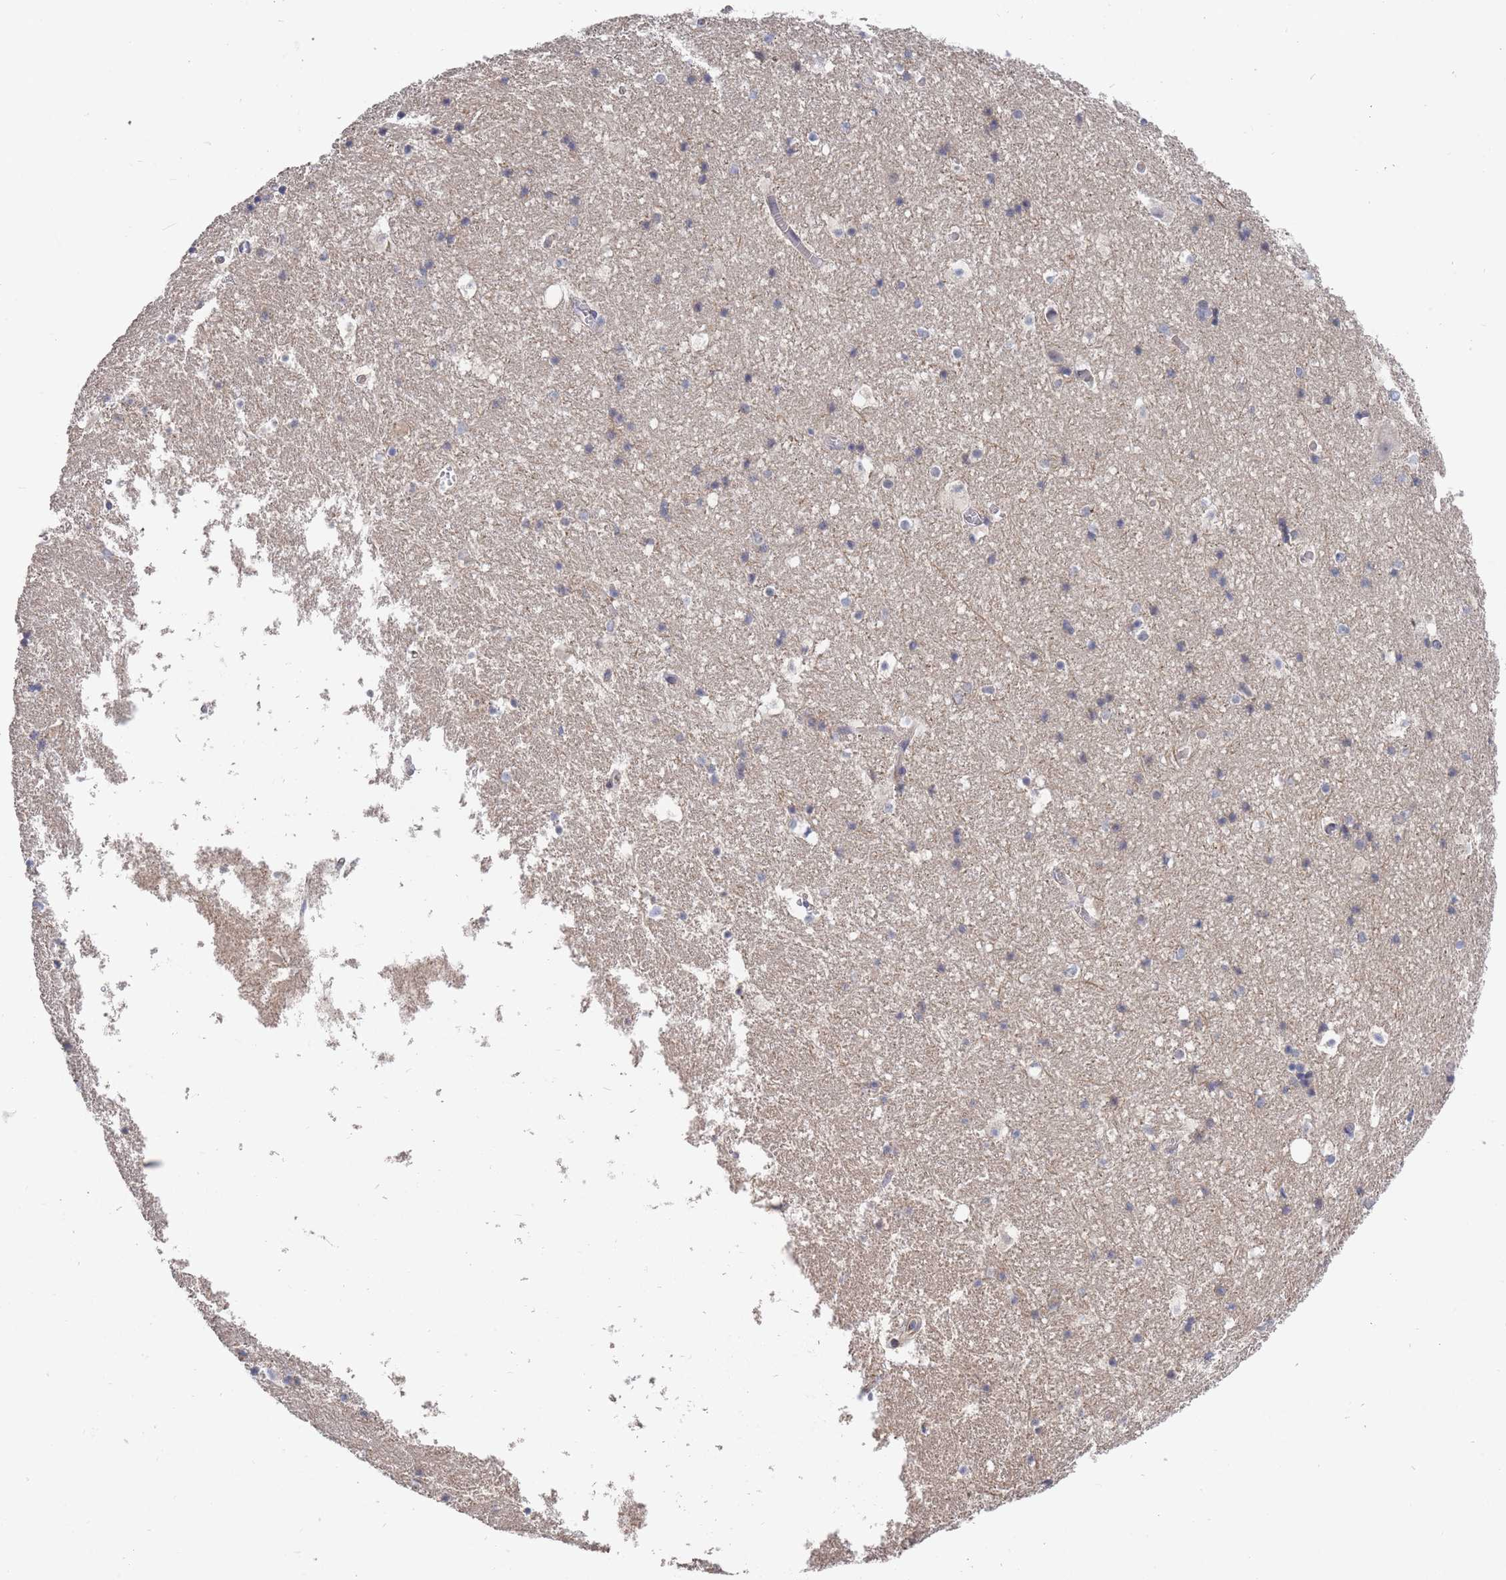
{"staining": {"intensity": "negative", "quantity": "none", "location": "none"}, "tissue": "hippocampus", "cell_type": "Glial cells", "image_type": "normal", "snomed": [{"axis": "morphology", "description": "Normal tissue, NOS"}, {"axis": "topography", "description": "Hippocampus"}], "caption": "Image shows no protein expression in glial cells of benign hippocampus. Brightfield microscopy of immunohistochemistry stained with DAB (brown) and hematoxylin (blue), captured at high magnification.", "gene": "SLC35F5", "patient": {"sex": "female", "age": 52}}